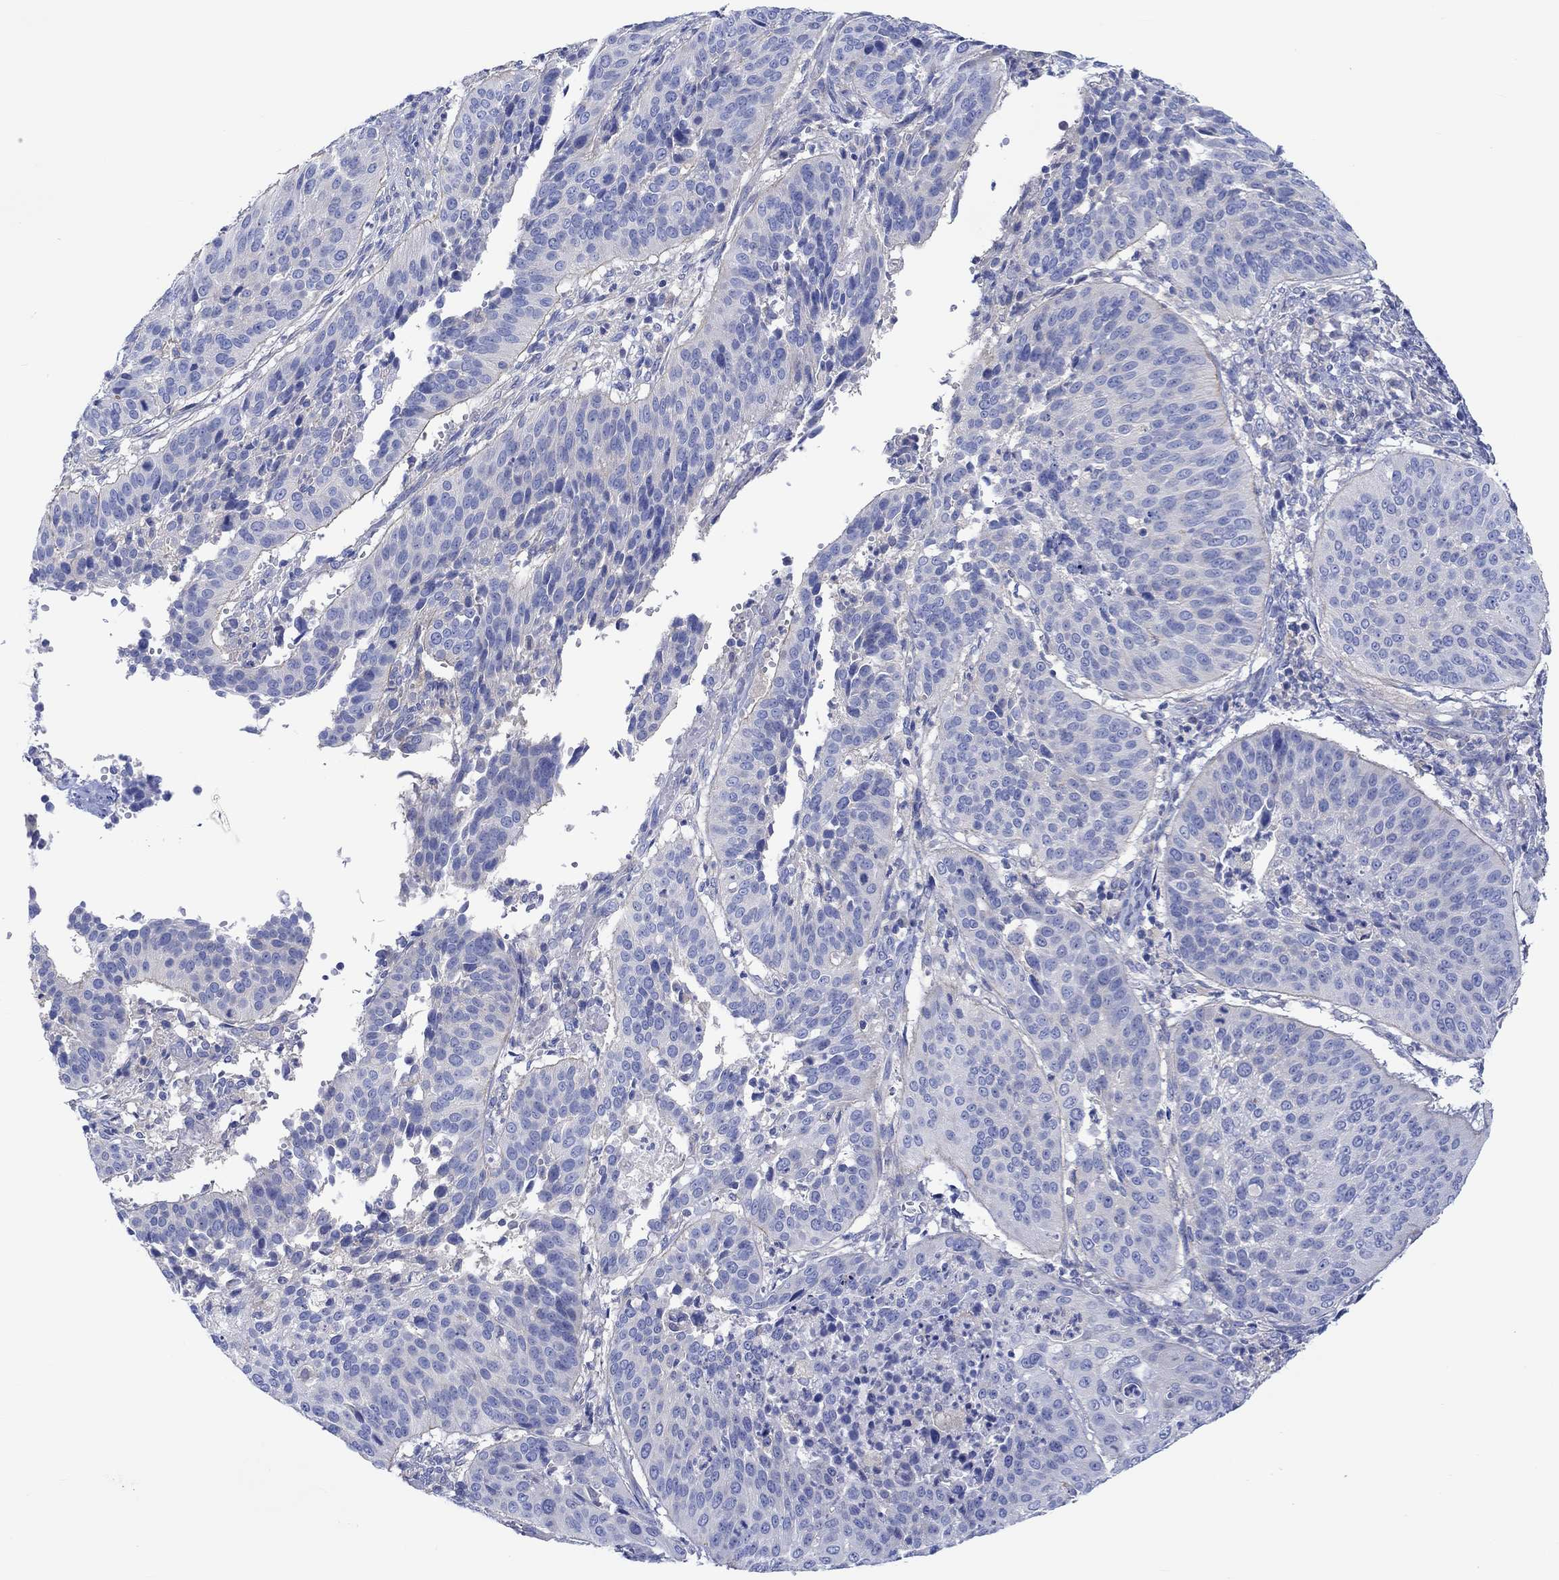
{"staining": {"intensity": "negative", "quantity": "none", "location": "none"}, "tissue": "cervical cancer", "cell_type": "Tumor cells", "image_type": "cancer", "snomed": [{"axis": "morphology", "description": "Normal tissue, NOS"}, {"axis": "morphology", "description": "Squamous cell carcinoma, NOS"}, {"axis": "topography", "description": "Cervix"}], "caption": "This micrograph is of cervical cancer stained with IHC to label a protein in brown with the nuclei are counter-stained blue. There is no positivity in tumor cells.", "gene": "REEP6", "patient": {"sex": "female", "age": 39}}